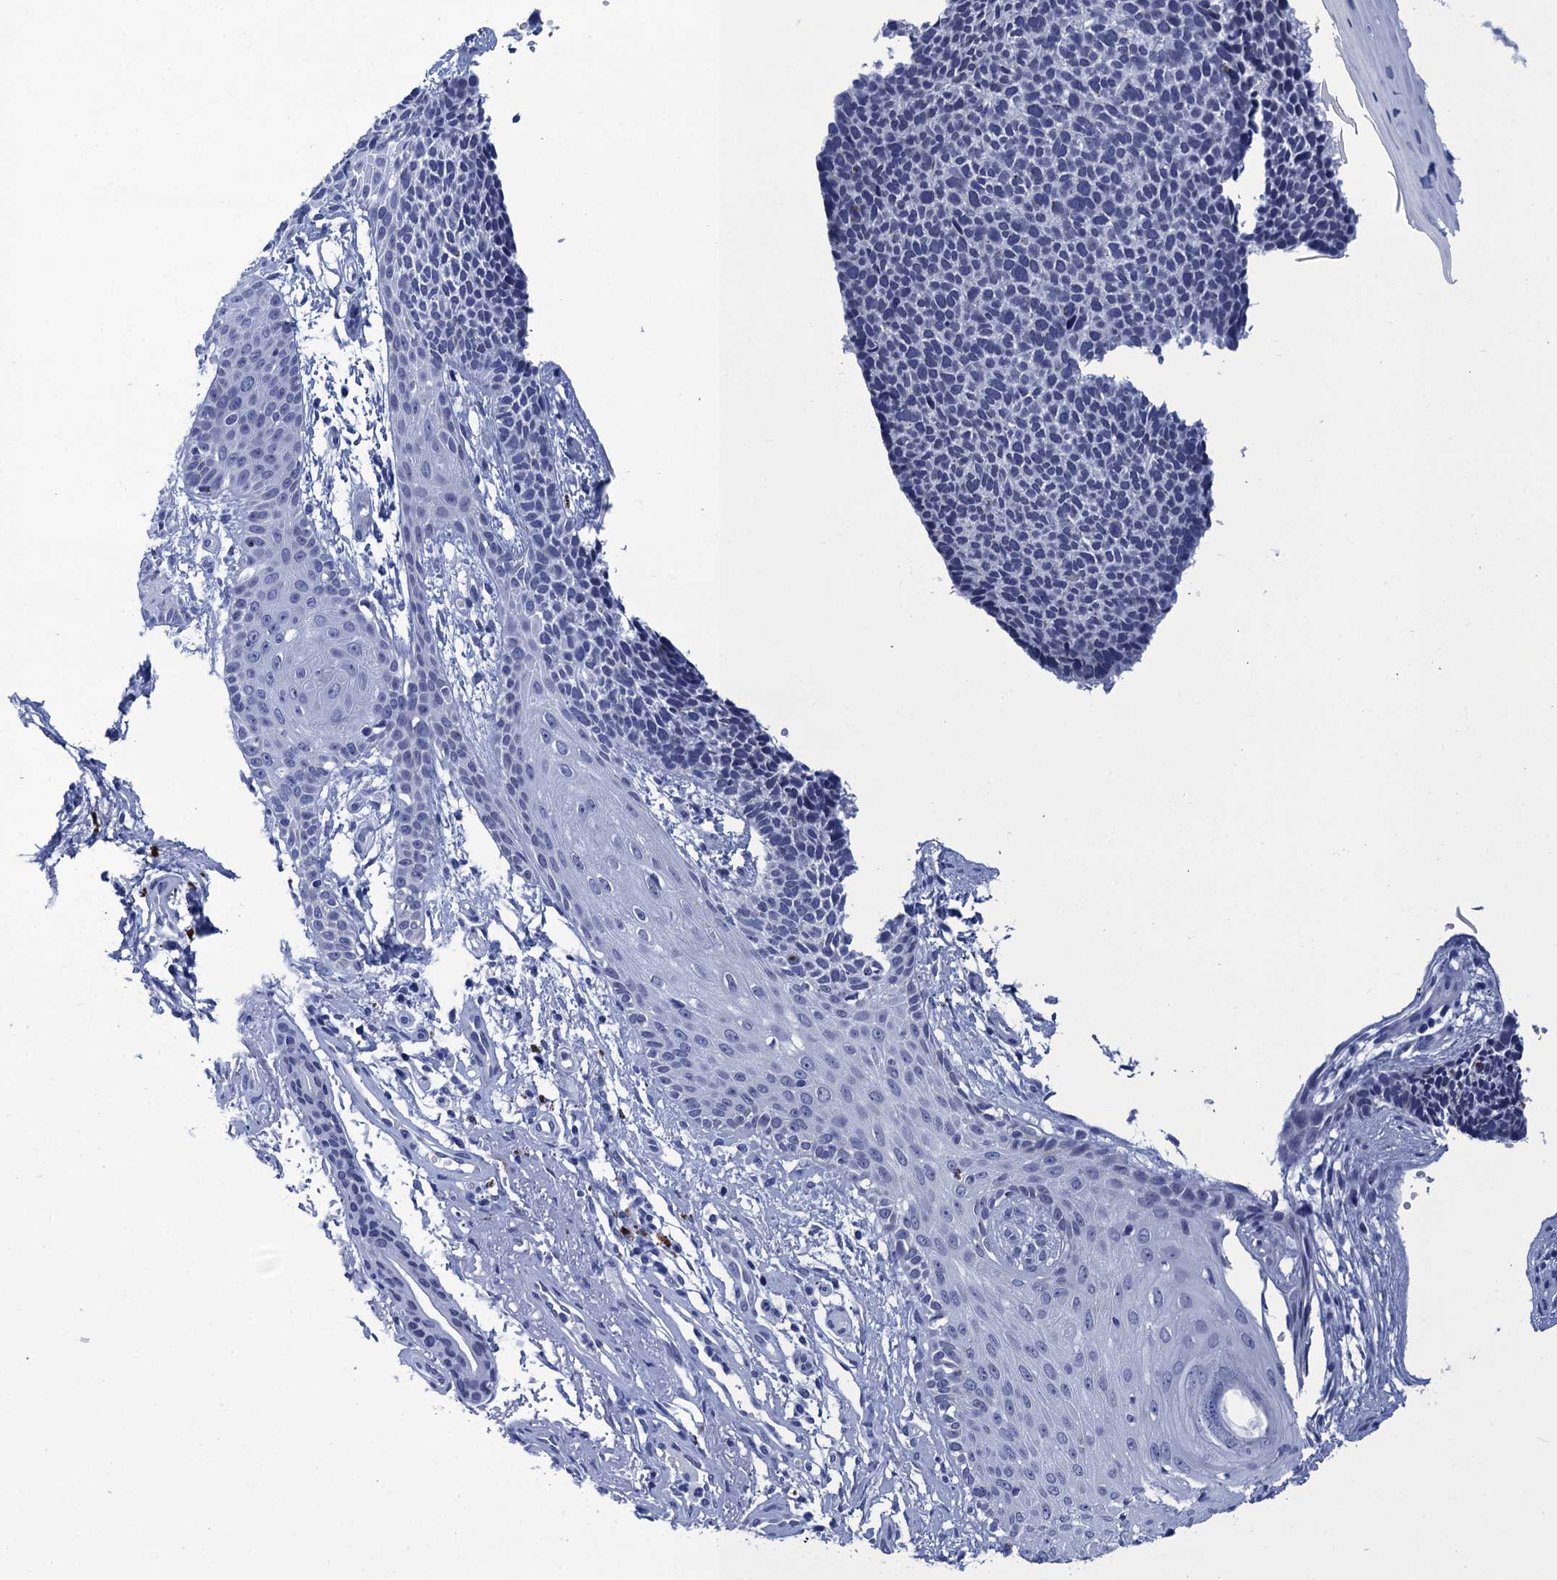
{"staining": {"intensity": "negative", "quantity": "none", "location": "none"}, "tissue": "skin cancer", "cell_type": "Tumor cells", "image_type": "cancer", "snomed": [{"axis": "morphology", "description": "Basal cell carcinoma"}, {"axis": "topography", "description": "Skin"}], "caption": "Tumor cells show no significant positivity in skin basal cell carcinoma.", "gene": "METTL25", "patient": {"sex": "female", "age": 84}}